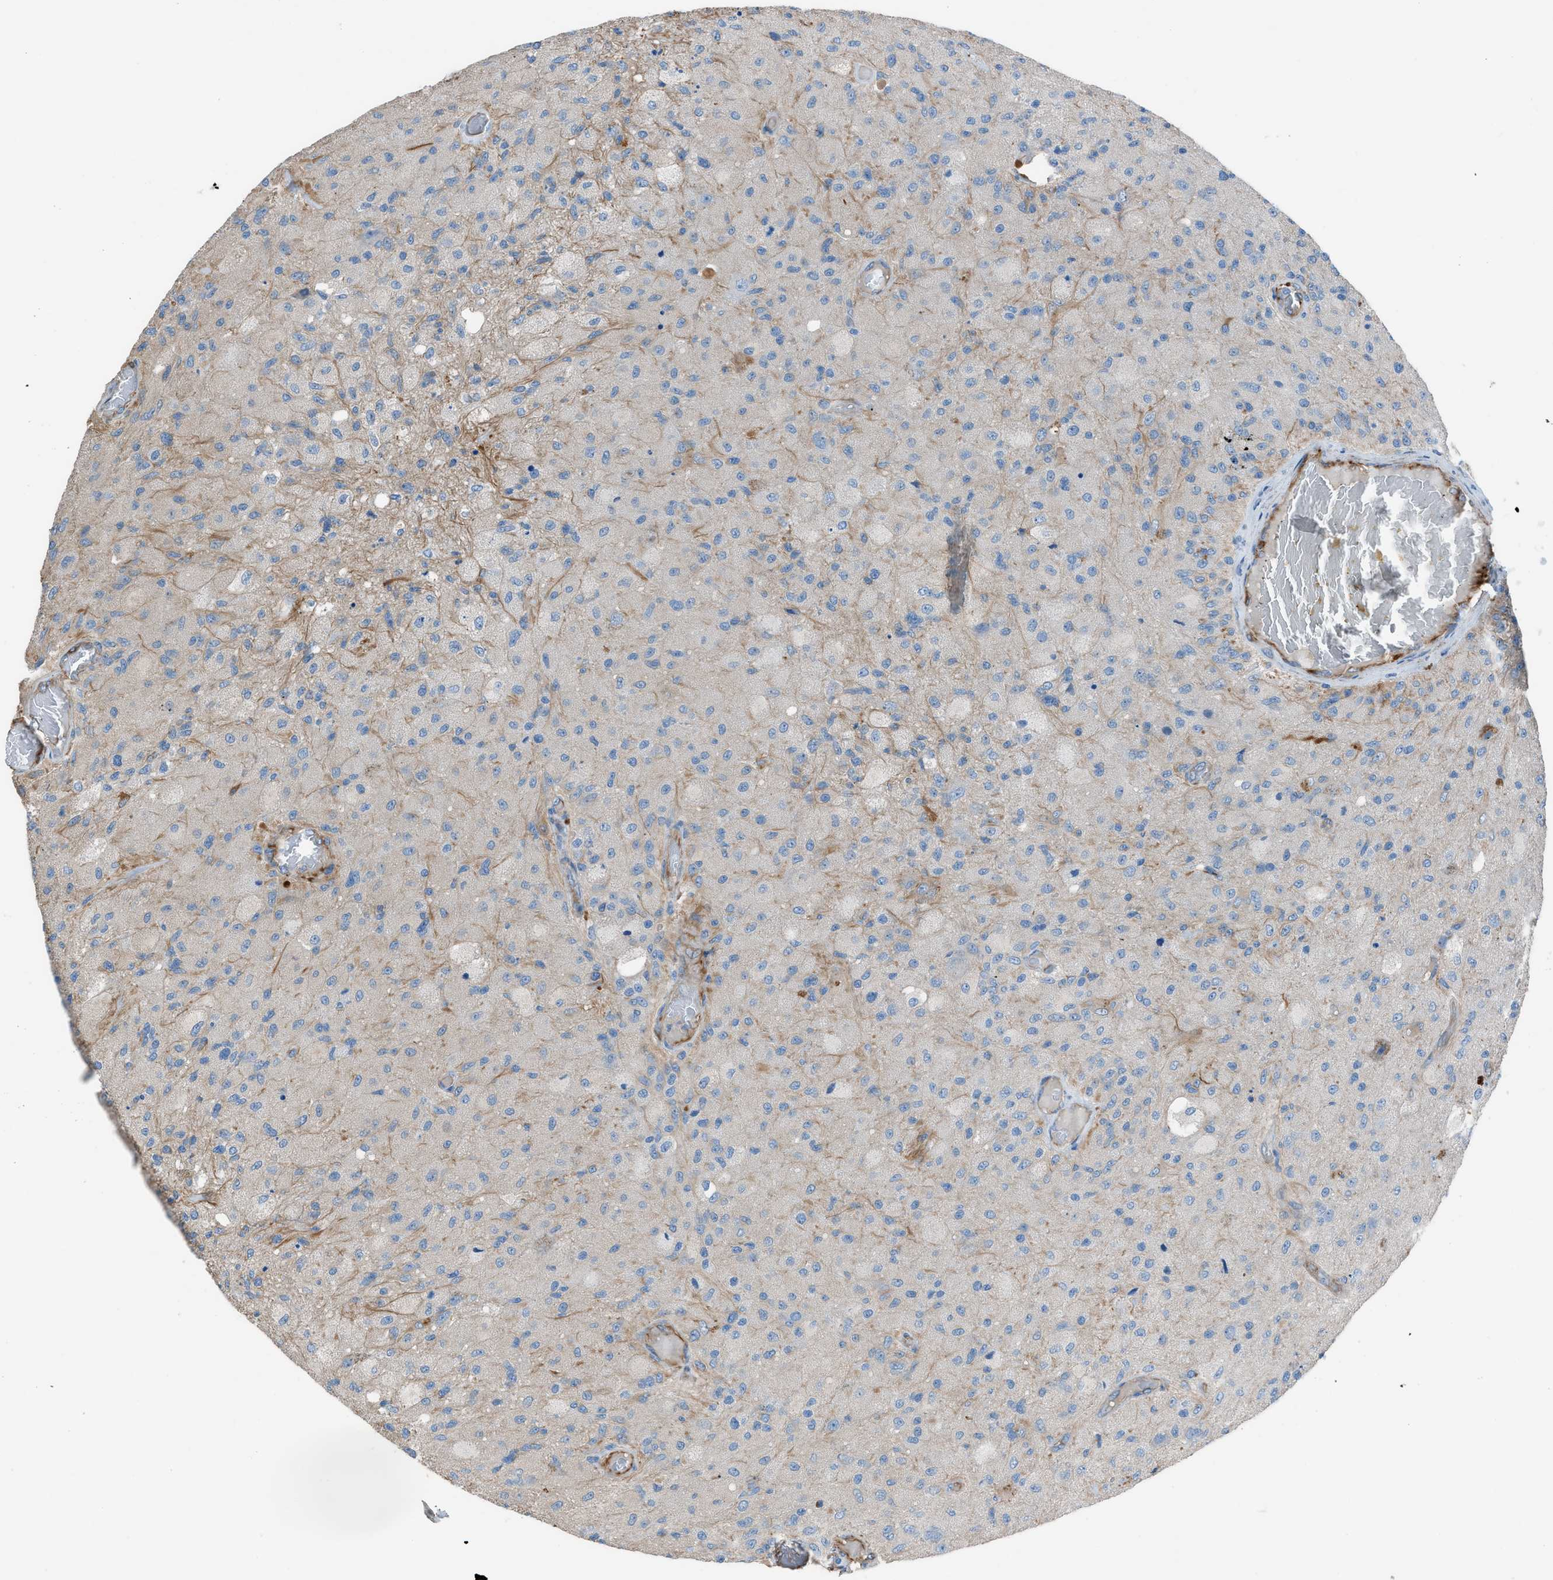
{"staining": {"intensity": "moderate", "quantity": "<25%", "location": "cytoplasmic/membranous"}, "tissue": "glioma", "cell_type": "Tumor cells", "image_type": "cancer", "snomed": [{"axis": "morphology", "description": "Normal tissue, NOS"}, {"axis": "morphology", "description": "Glioma, malignant, High grade"}, {"axis": "topography", "description": "Cerebral cortex"}], "caption": "Immunohistochemical staining of human malignant glioma (high-grade) demonstrates low levels of moderate cytoplasmic/membranous staining in approximately <25% of tumor cells.", "gene": "CABP7", "patient": {"sex": "male", "age": 77}}